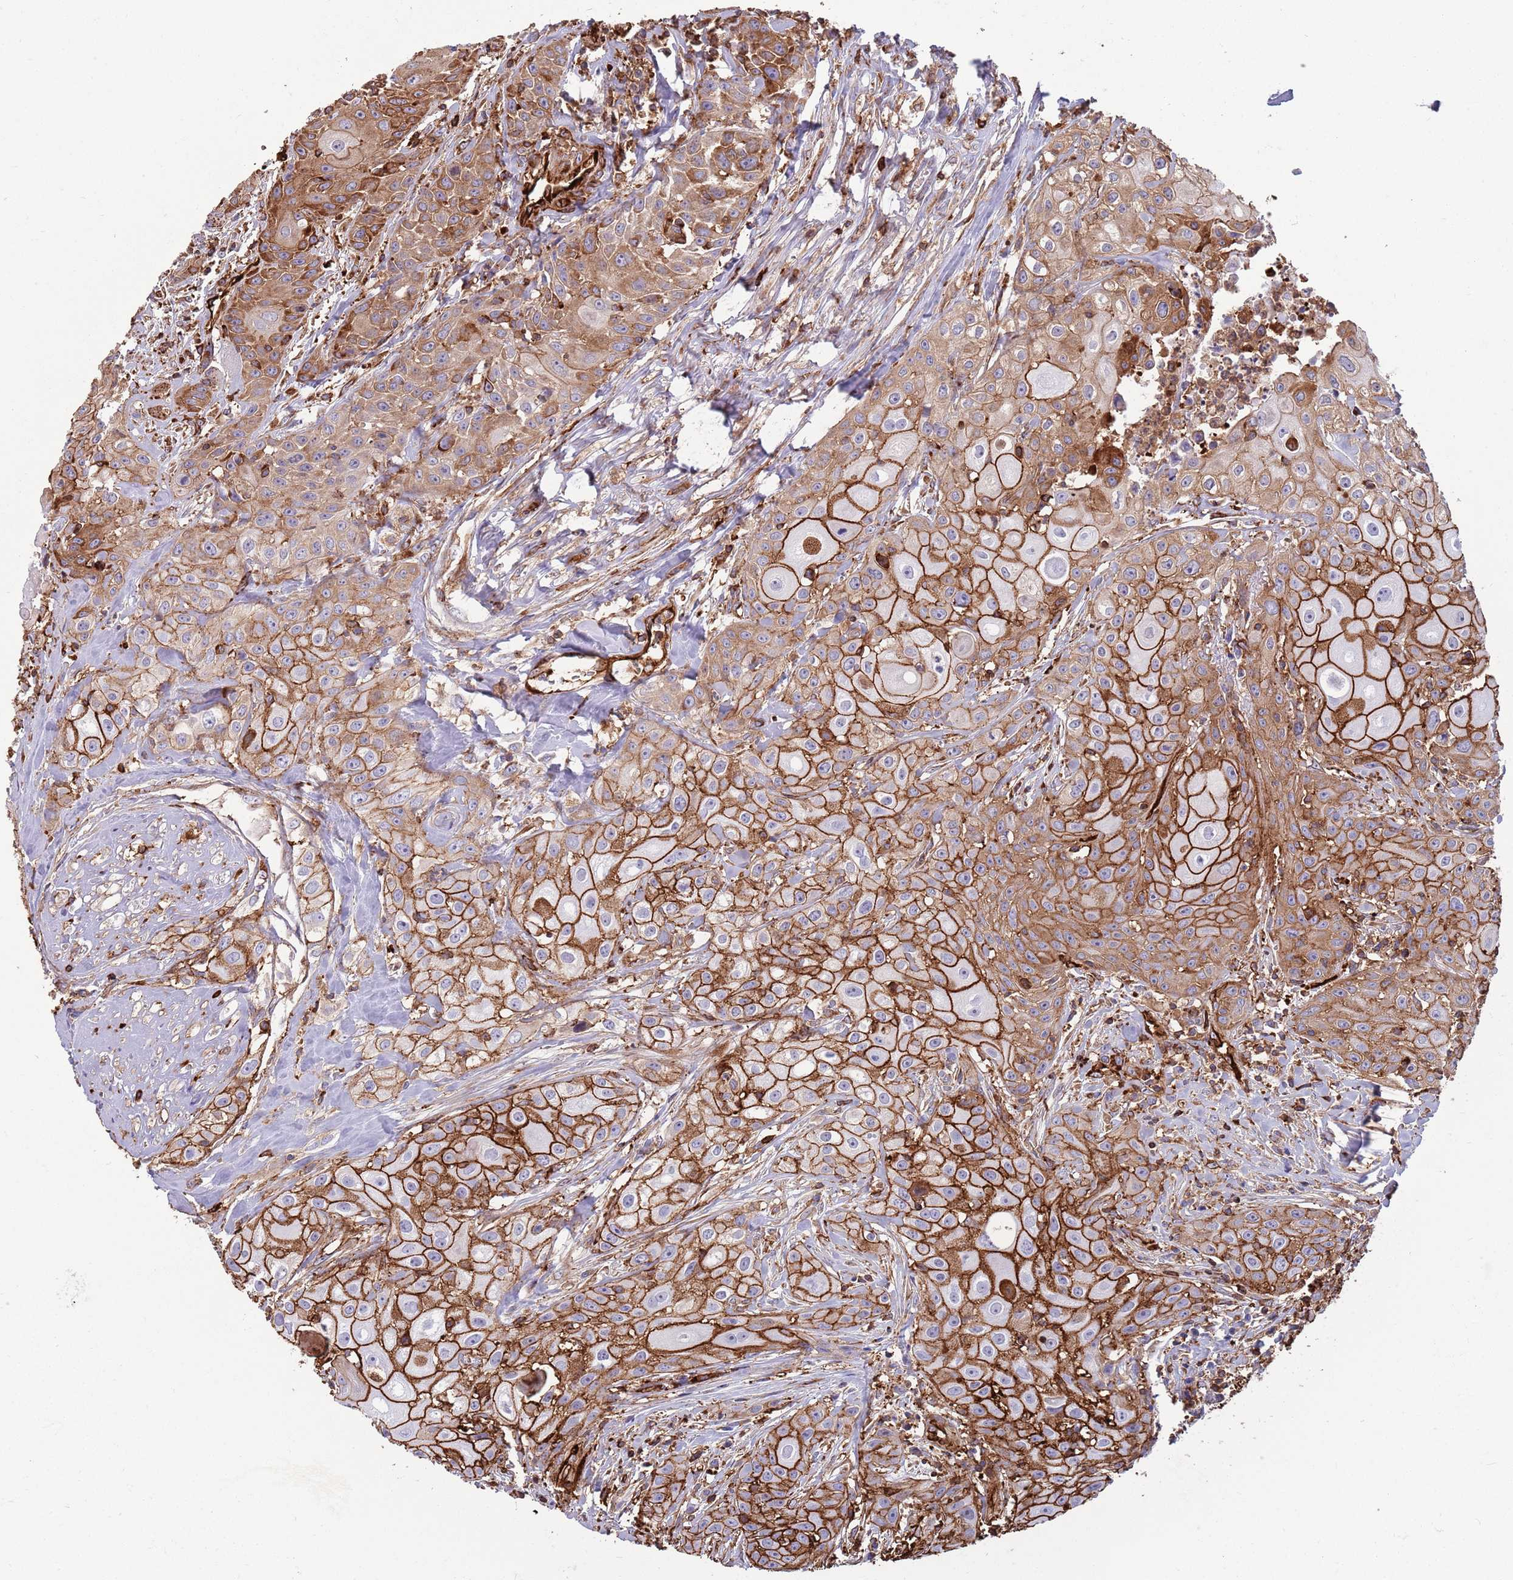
{"staining": {"intensity": "strong", "quantity": "25%-75%", "location": "cytoplasmic/membranous"}, "tissue": "head and neck cancer", "cell_type": "Tumor cells", "image_type": "cancer", "snomed": [{"axis": "morphology", "description": "Squamous cell carcinoma, NOS"}, {"axis": "topography", "description": "Oral tissue"}, {"axis": "topography", "description": "Head-Neck"}], "caption": "This photomicrograph exhibits immunohistochemistry (IHC) staining of head and neck squamous cell carcinoma, with high strong cytoplasmic/membranous expression in about 25%-75% of tumor cells.", "gene": "KBTBD7", "patient": {"sex": "female", "age": 82}}